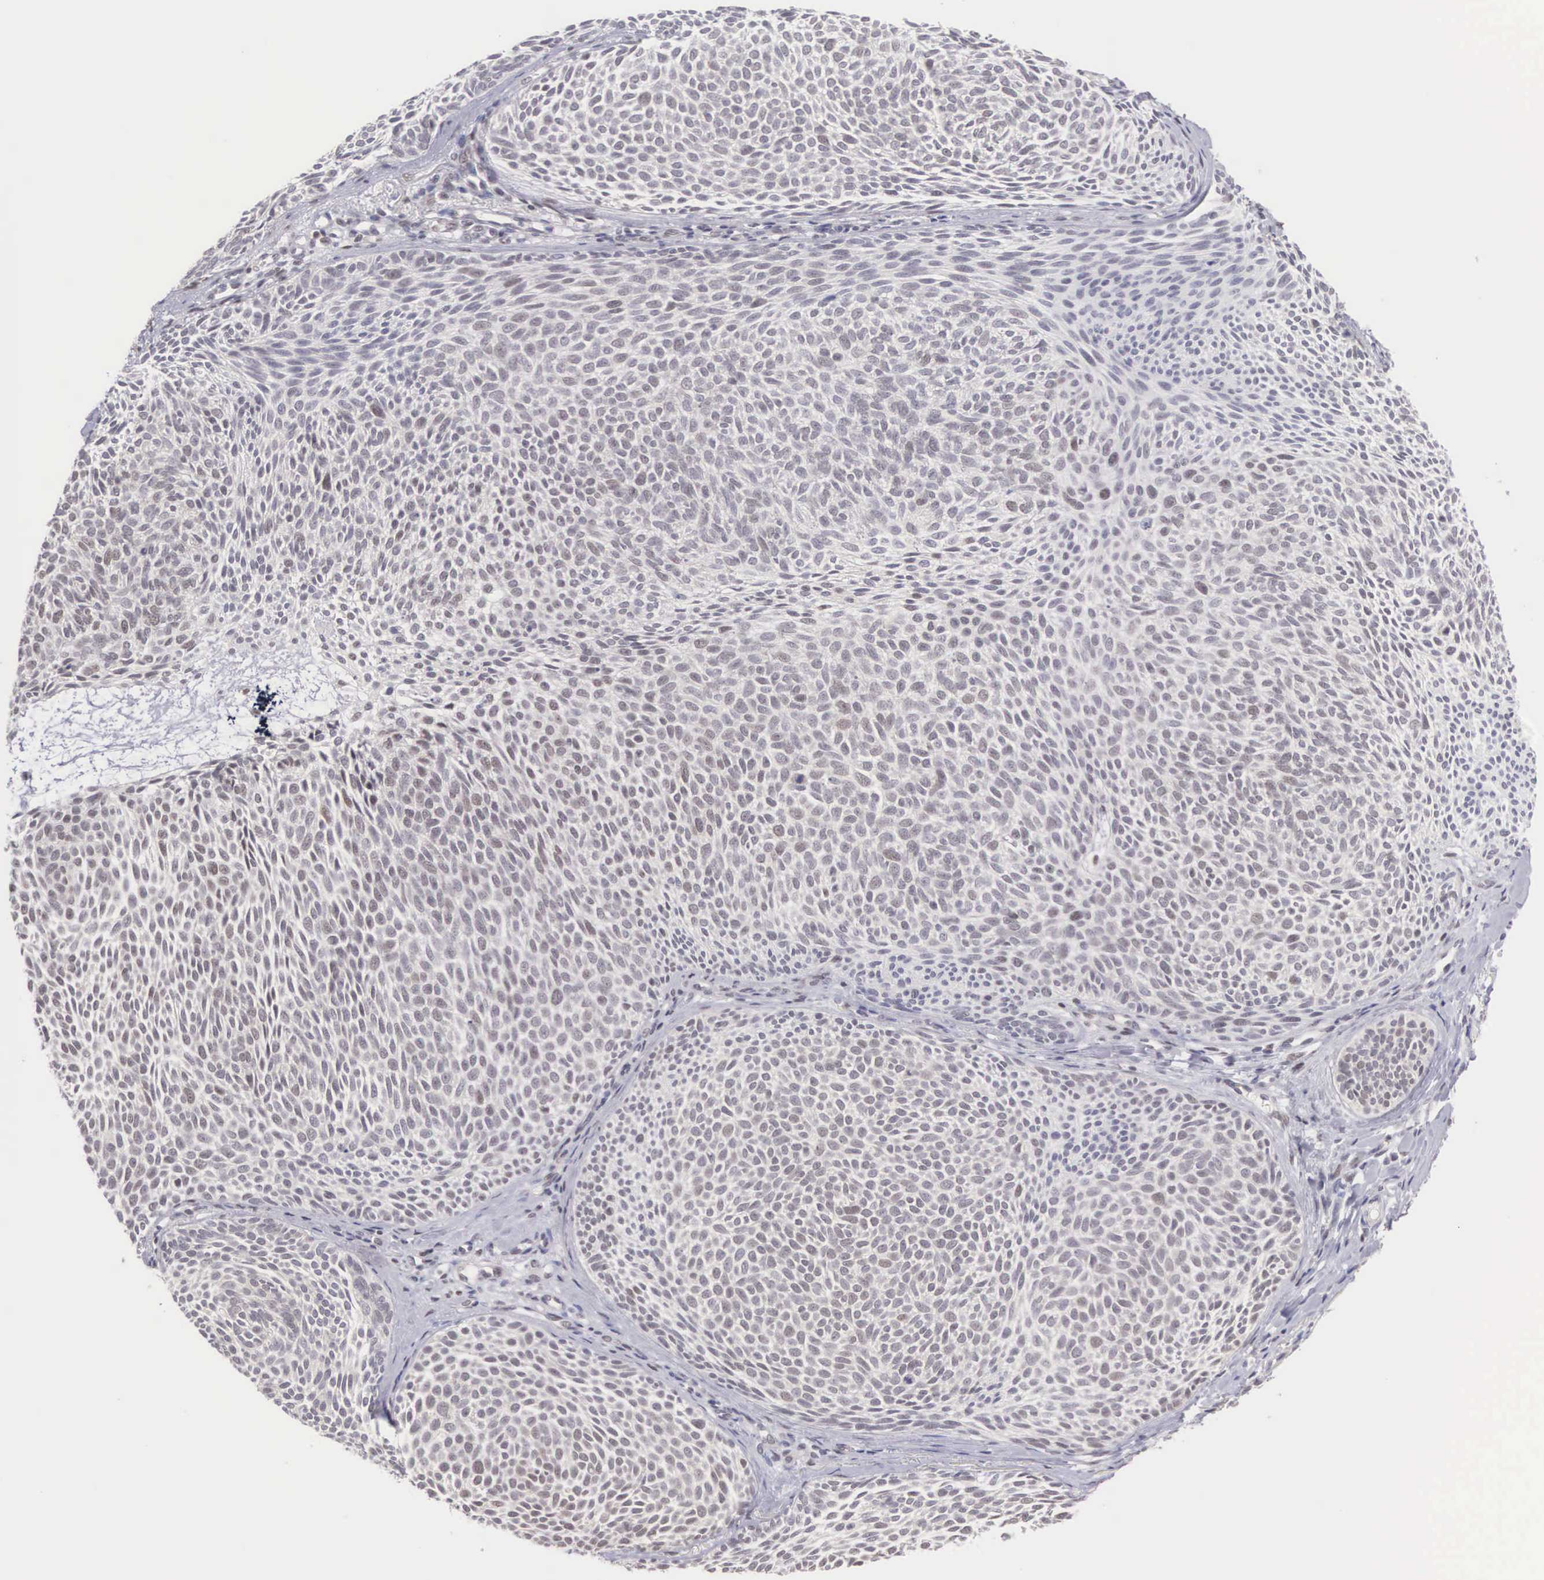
{"staining": {"intensity": "weak", "quantity": "25%-75%", "location": "nuclear"}, "tissue": "skin cancer", "cell_type": "Tumor cells", "image_type": "cancer", "snomed": [{"axis": "morphology", "description": "Basal cell carcinoma"}, {"axis": "topography", "description": "Skin"}], "caption": "DAB (3,3'-diaminobenzidine) immunohistochemical staining of basal cell carcinoma (skin) shows weak nuclear protein positivity in about 25%-75% of tumor cells. The staining was performed using DAB to visualize the protein expression in brown, while the nuclei were stained in blue with hematoxylin (Magnification: 20x).", "gene": "CCDC117", "patient": {"sex": "male", "age": 84}}